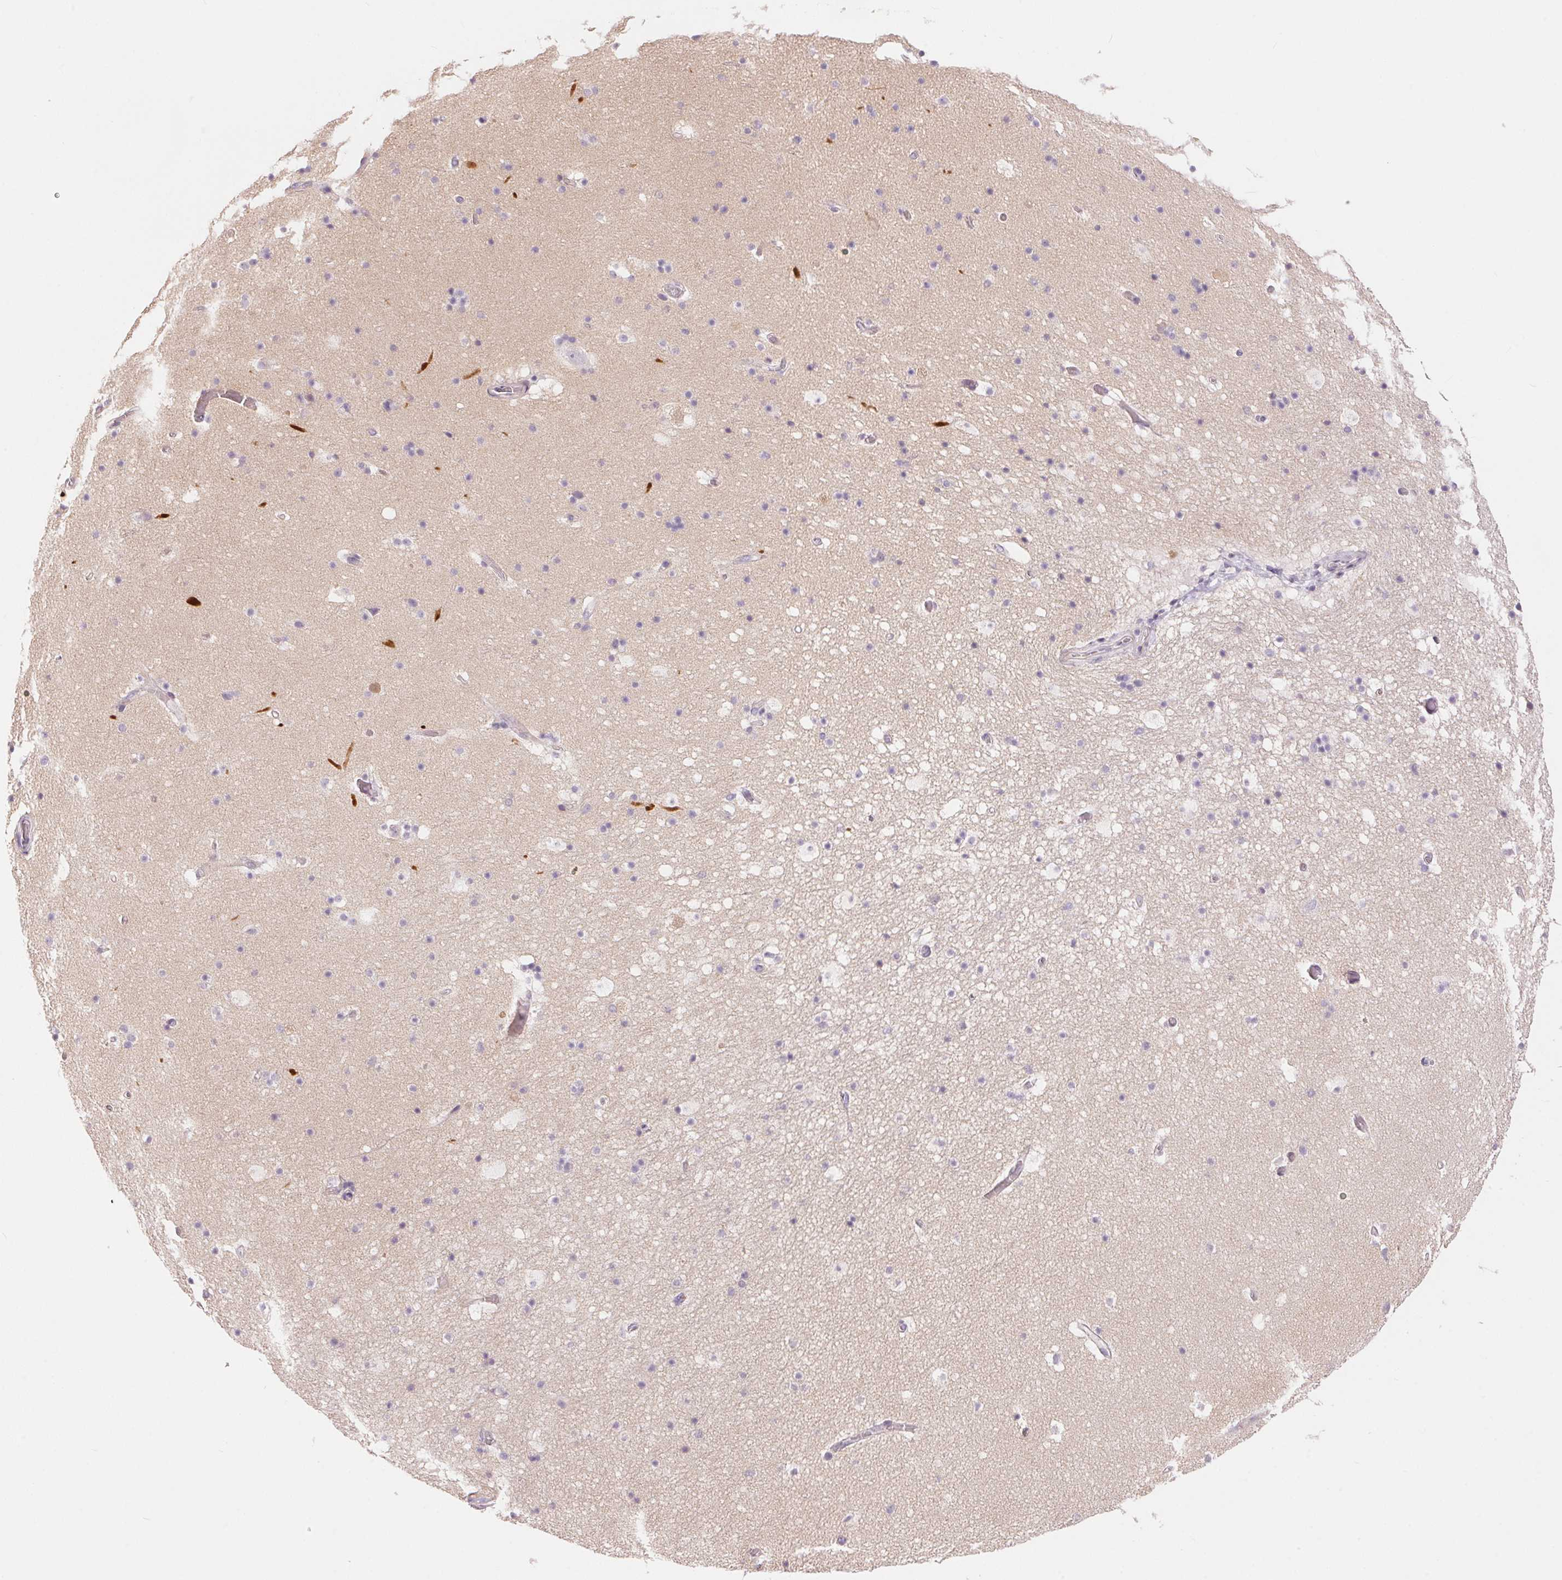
{"staining": {"intensity": "negative", "quantity": "none", "location": "none"}, "tissue": "hippocampus", "cell_type": "Glial cells", "image_type": "normal", "snomed": [{"axis": "morphology", "description": "Normal tissue, NOS"}, {"axis": "topography", "description": "Hippocampus"}], "caption": "DAB (3,3'-diaminobenzidine) immunohistochemical staining of normal hippocampus demonstrates no significant expression in glial cells.", "gene": "UNC13B", "patient": {"sex": "male", "age": 26}}